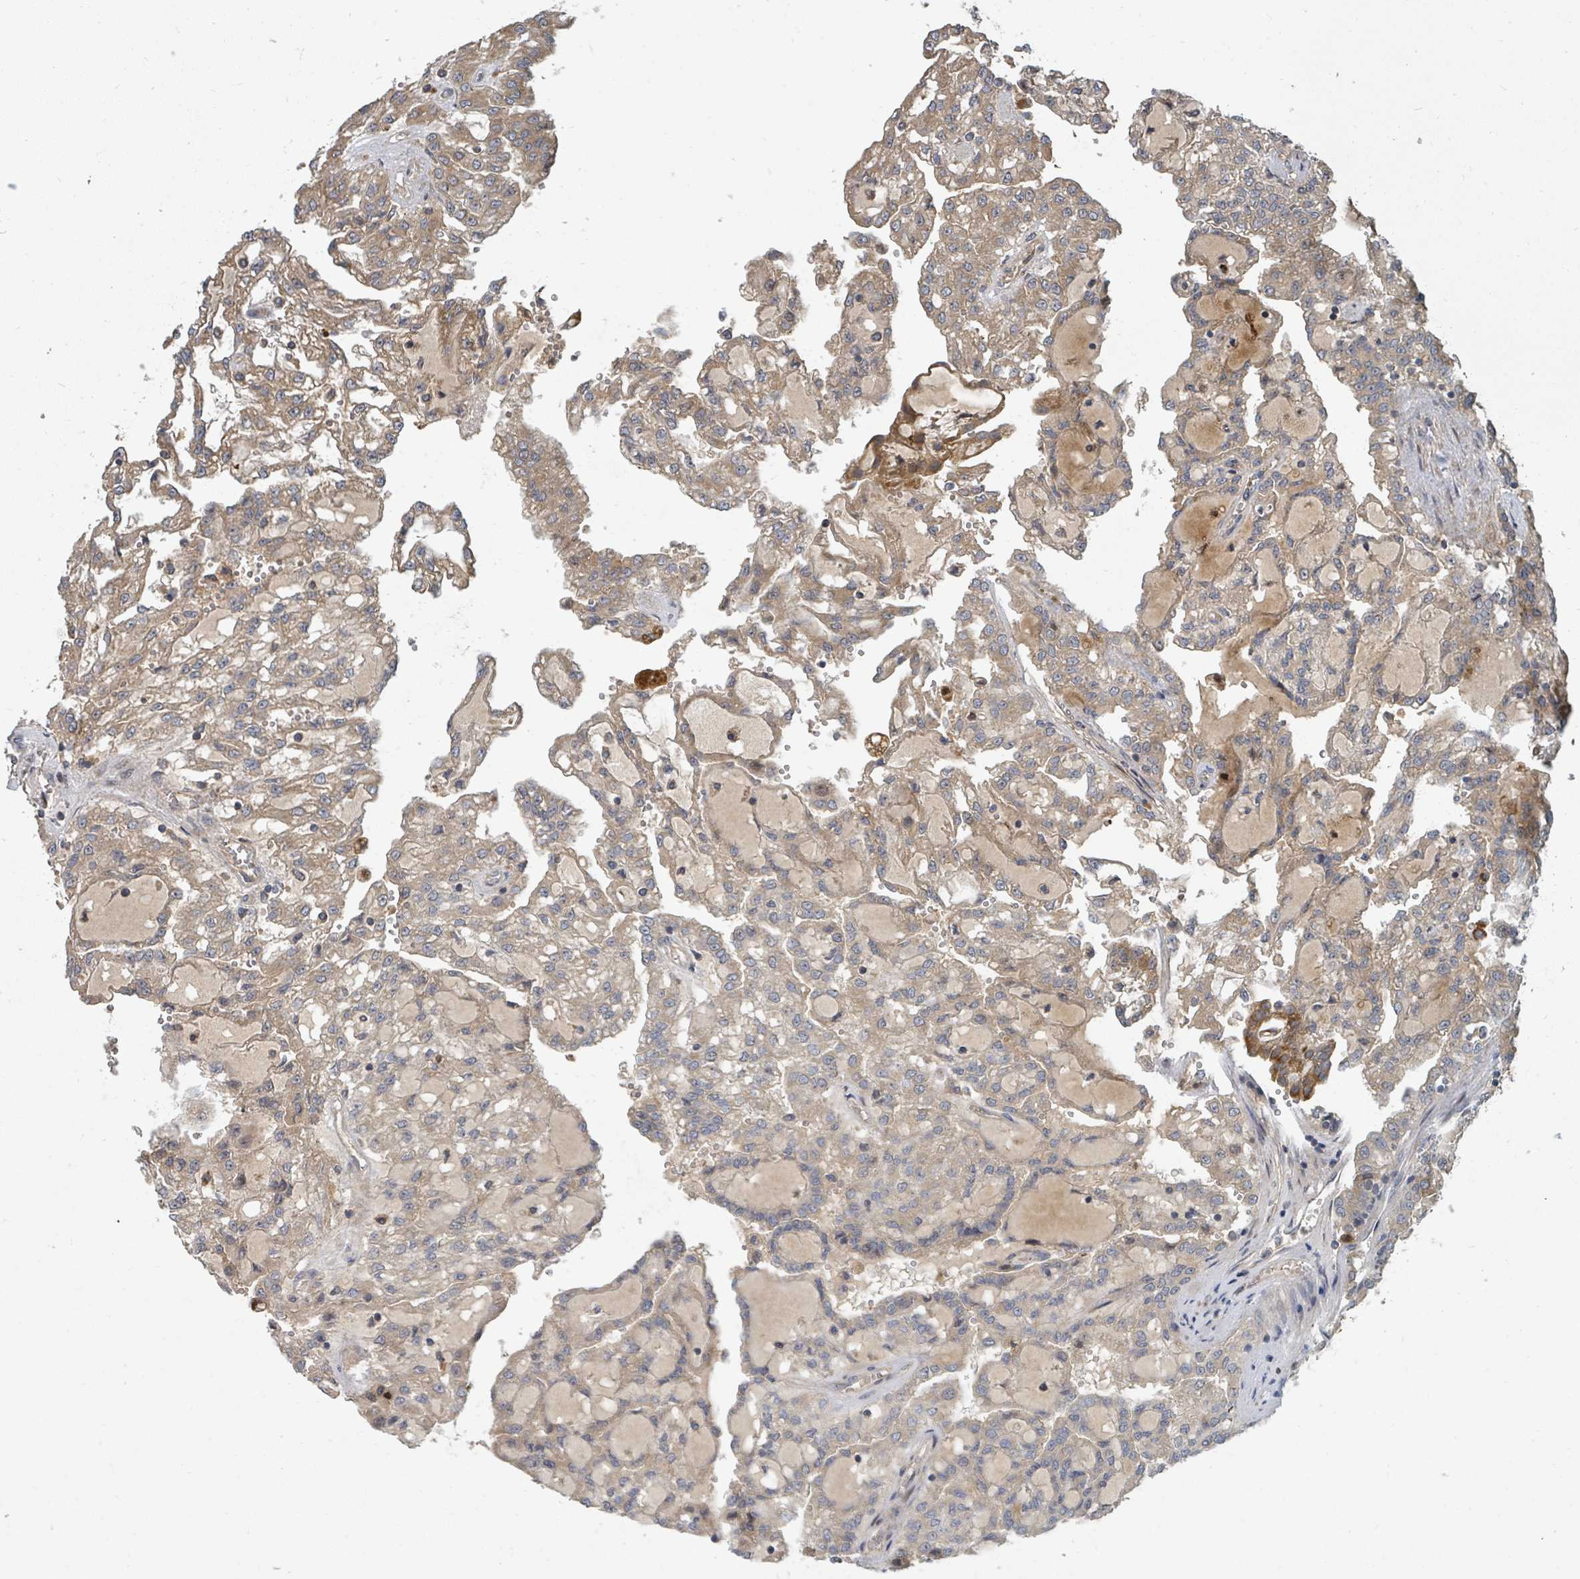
{"staining": {"intensity": "moderate", "quantity": "25%-75%", "location": "cytoplasmic/membranous"}, "tissue": "renal cancer", "cell_type": "Tumor cells", "image_type": "cancer", "snomed": [{"axis": "morphology", "description": "Adenocarcinoma, NOS"}, {"axis": "topography", "description": "Kidney"}], "caption": "Immunohistochemical staining of renal adenocarcinoma reveals moderate cytoplasmic/membranous protein expression in approximately 25%-75% of tumor cells.", "gene": "DPM1", "patient": {"sex": "male", "age": 63}}